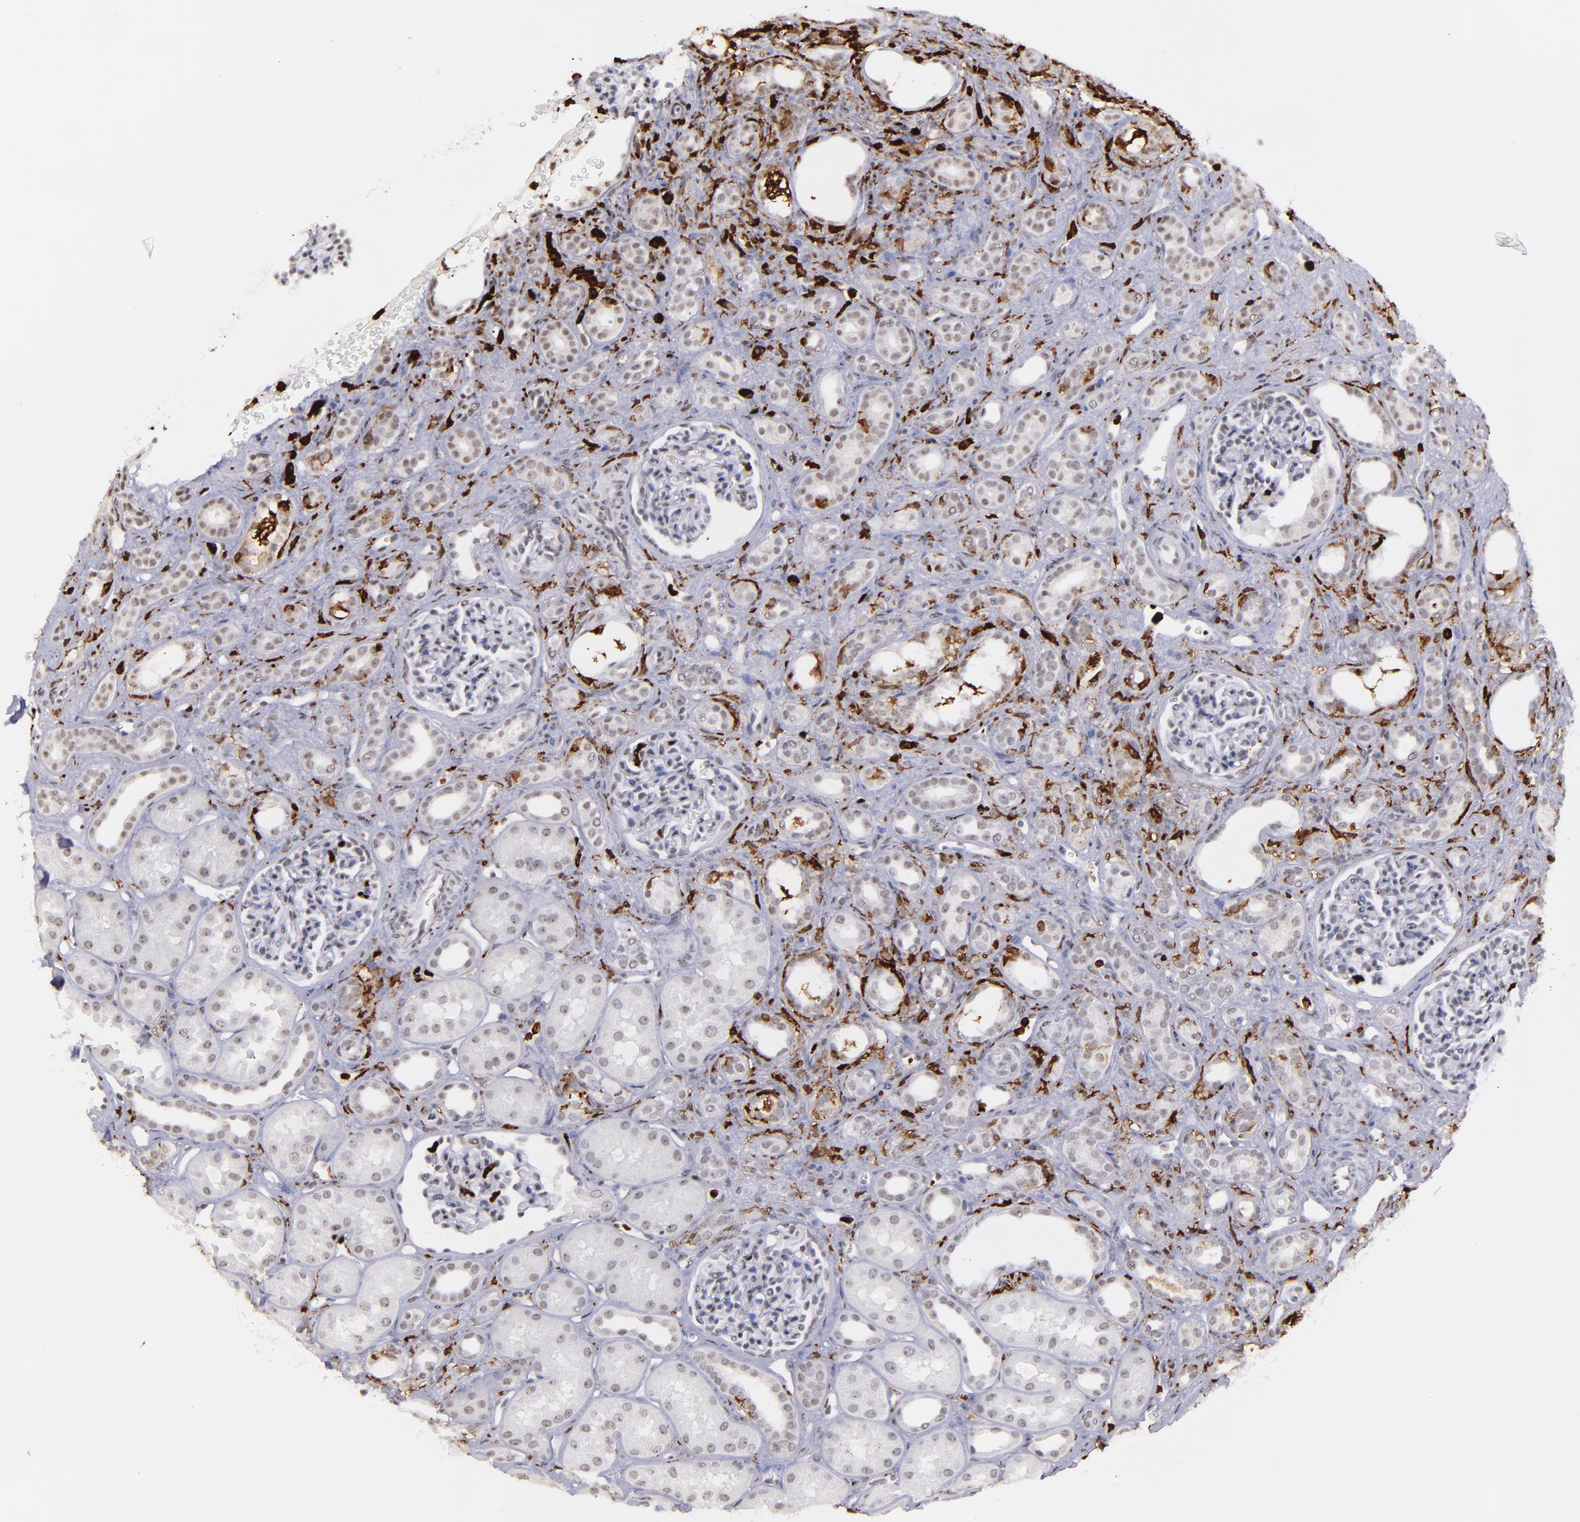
{"staining": {"intensity": "negative", "quantity": "none", "location": "none"}, "tissue": "kidney", "cell_type": "Cells in glomeruli", "image_type": "normal", "snomed": [{"axis": "morphology", "description": "Normal tissue, NOS"}, {"axis": "topography", "description": "Kidney"}], "caption": "The image reveals no significant positivity in cells in glomeruli of kidney.", "gene": "NCF2", "patient": {"sex": "male", "age": 7}}